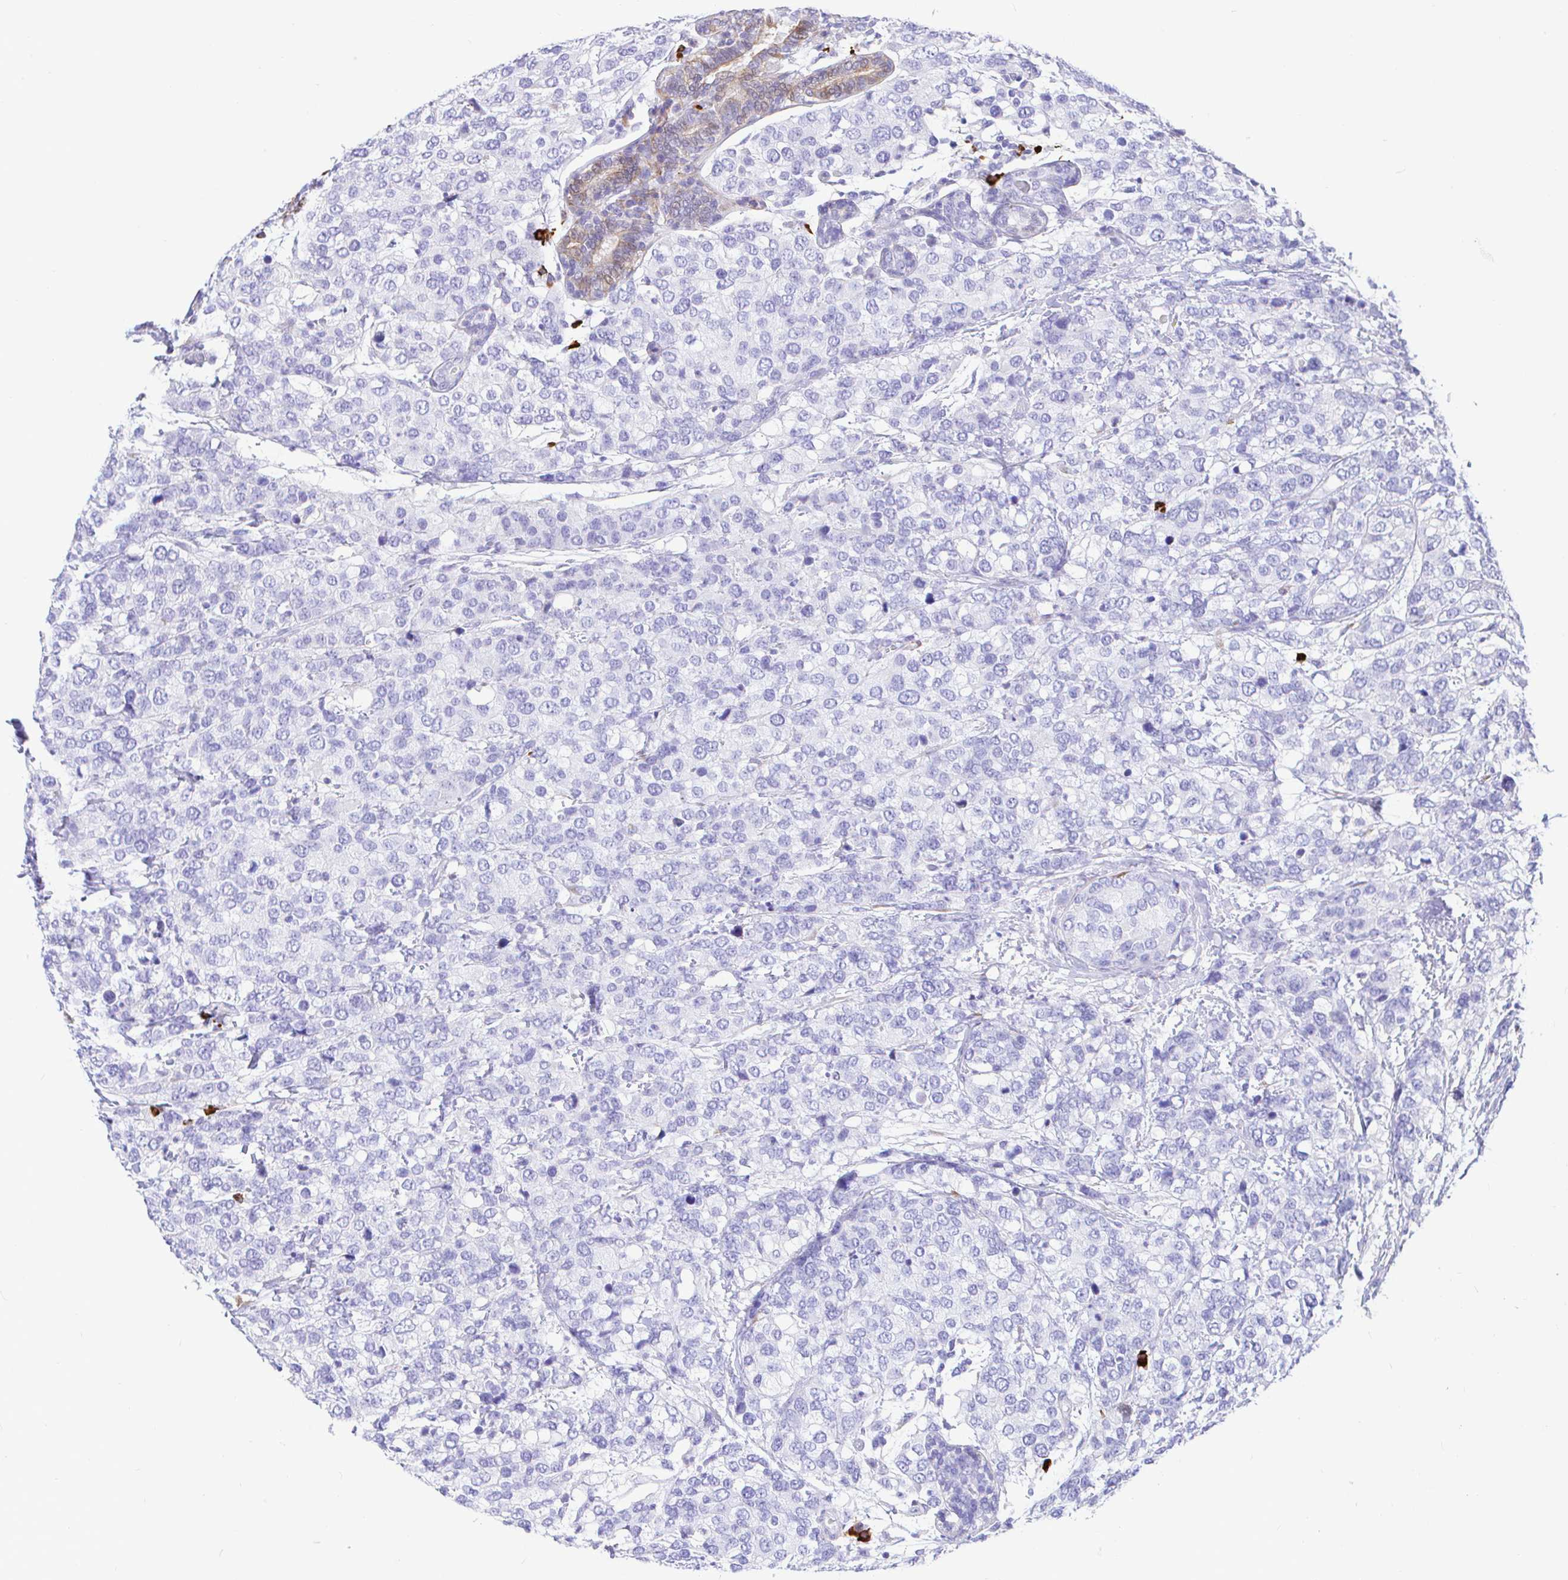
{"staining": {"intensity": "negative", "quantity": "none", "location": "none"}, "tissue": "breast cancer", "cell_type": "Tumor cells", "image_type": "cancer", "snomed": [{"axis": "morphology", "description": "Lobular carcinoma"}, {"axis": "topography", "description": "Breast"}], "caption": "IHC photomicrograph of human breast cancer (lobular carcinoma) stained for a protein (brown), which demonstrates no staining in tumor cells. Nuclei are stained in blue.", "gene": "CCDC62", "patient": {"sex": "female", "age": 59}}